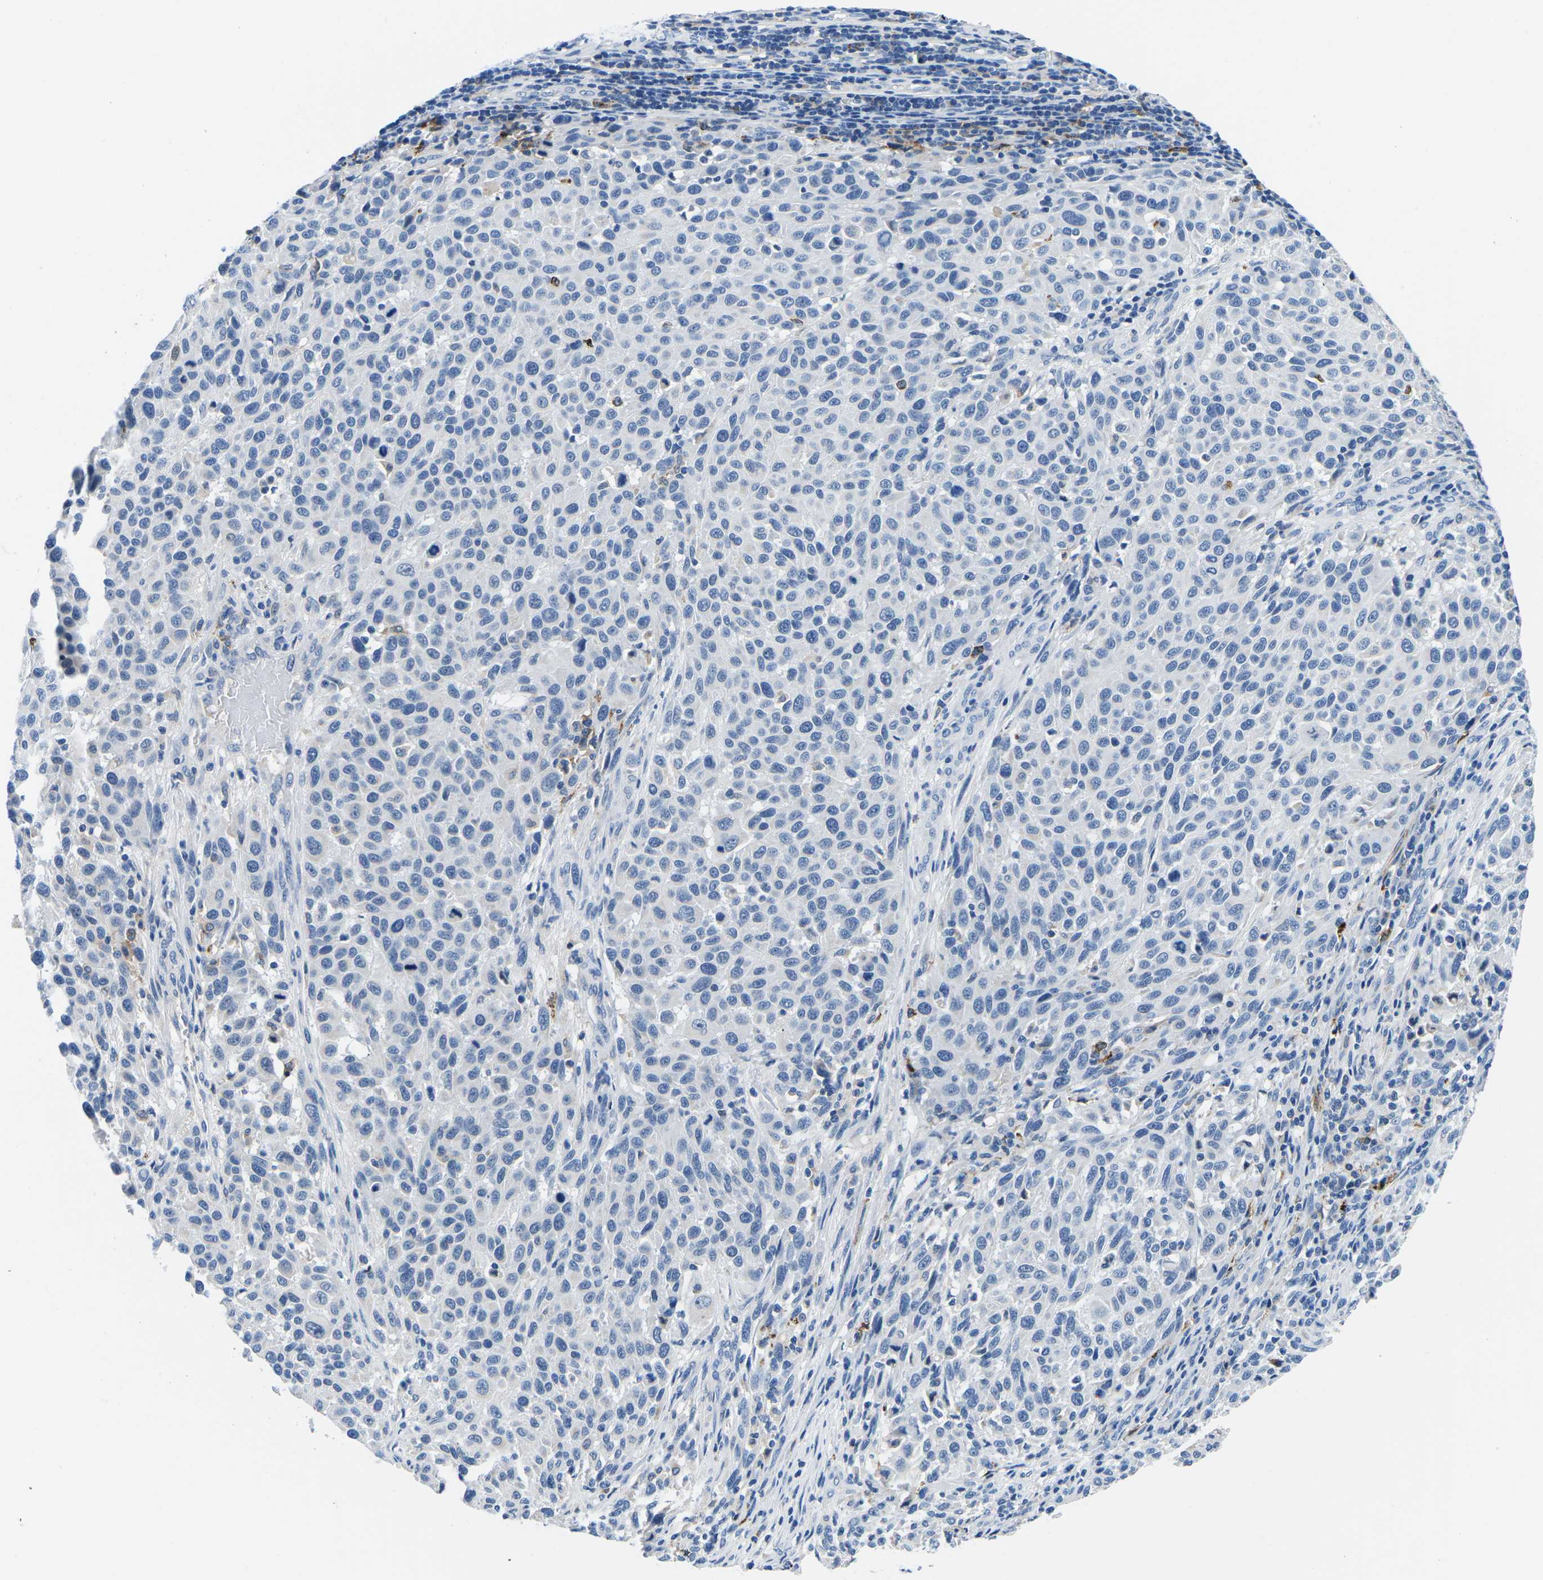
{"staining": {"intensity": "negative", "quantity": "none", "location": "none"}, "tissue": "melanoma", "cell_type": "Tumor cells", "image_type": "cancer", "snomed": [{"axis": "morphology", "description": "Malignant melanoma, Metastatic site"}, {"axis": "topography", "description": "Lymph node"}], "caption": "Immunohistochemistry (IHC) image of malignant melanoma (metastatic site) stained for a protein (brown), which exhibits no positivity in tumor cells.", "gene": "TM6SF1", "patient": {"sex": "male", "age": 61}}